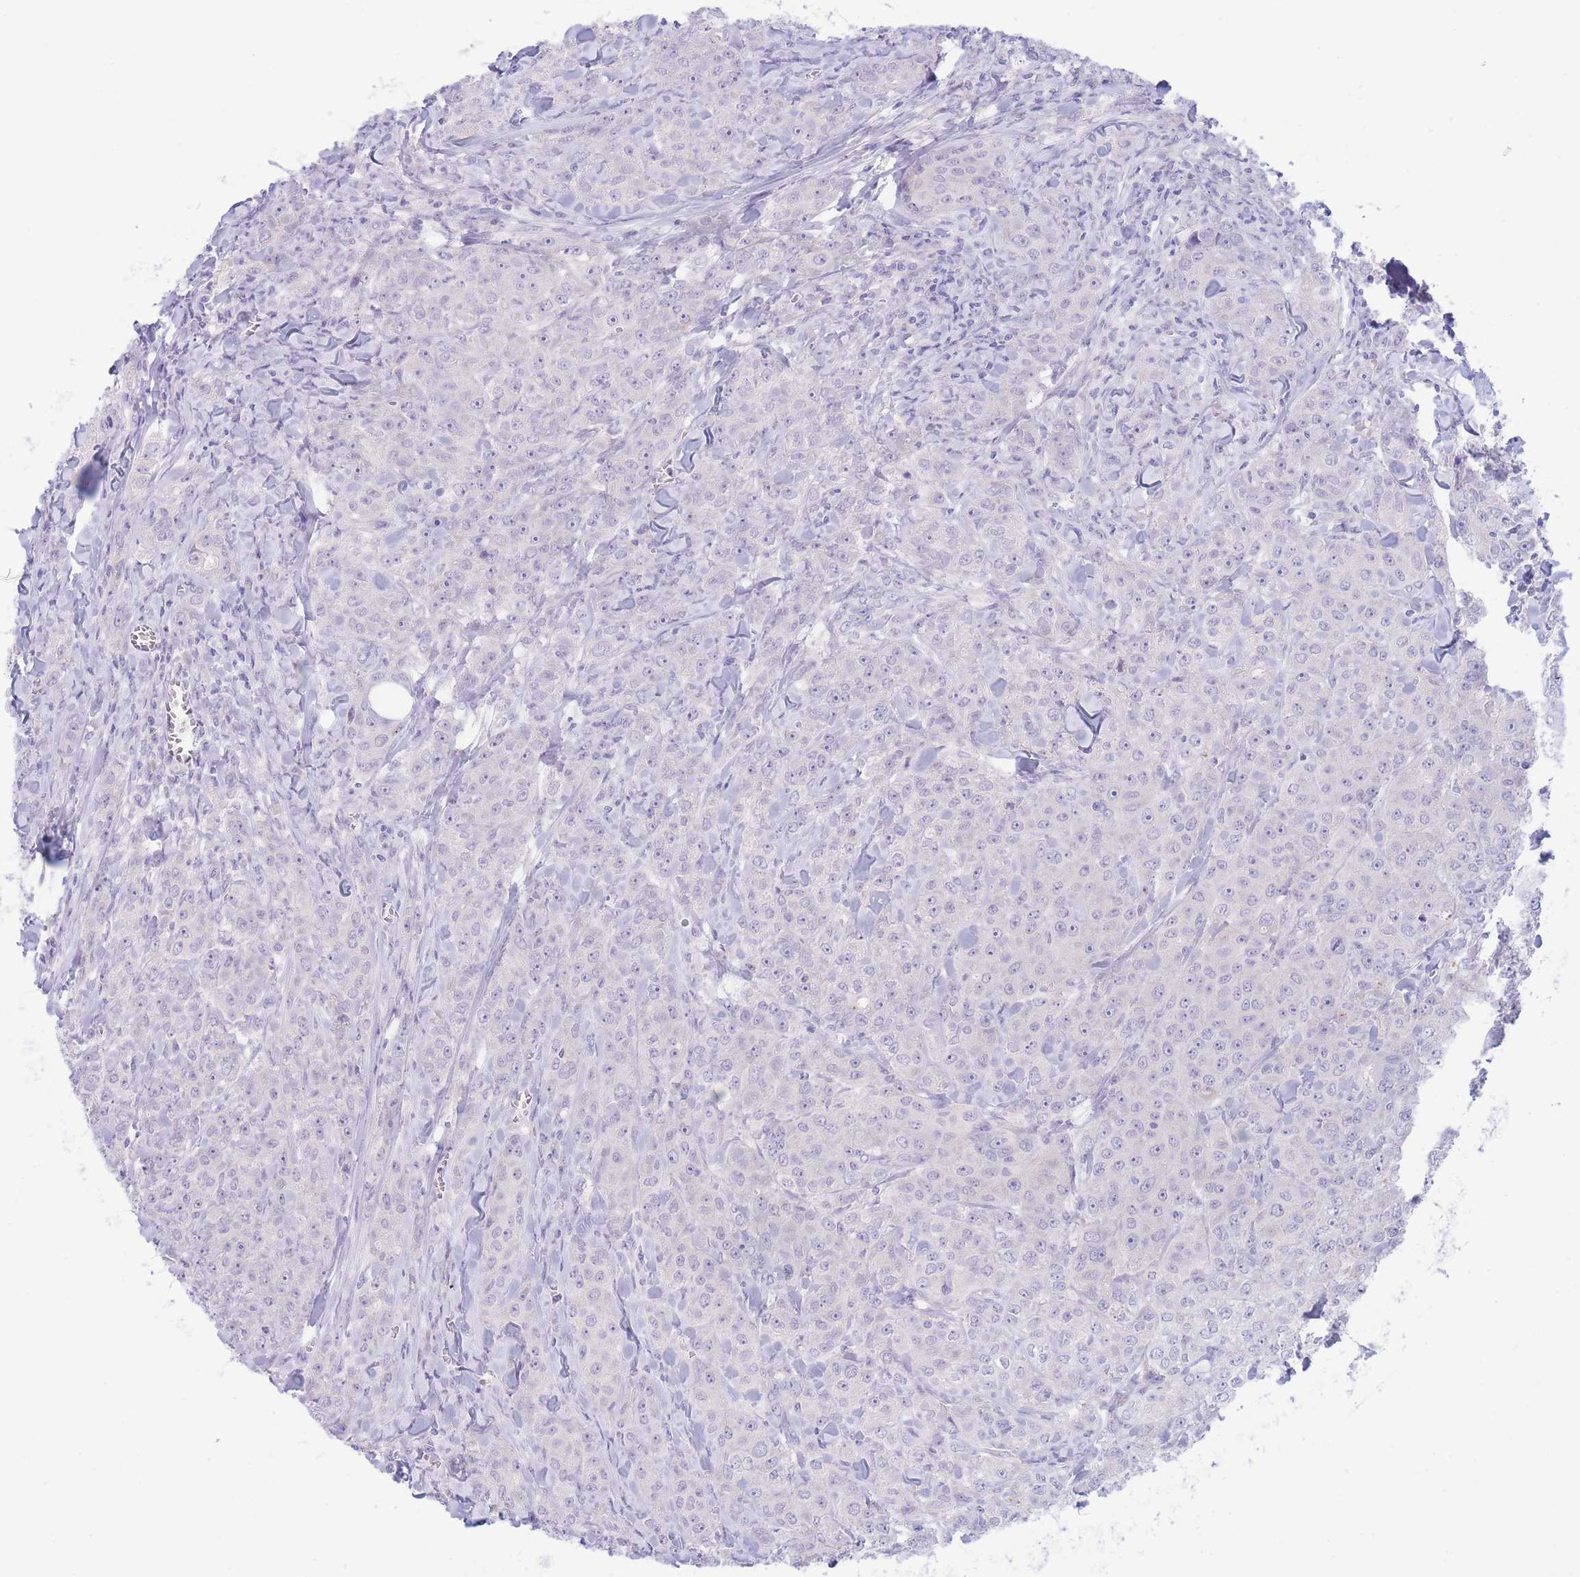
{"staining": {"intensity": "negative", "quantity": "none", "location": "none"}, "tissue": "breast cancer", "cell_type": "Tumor cells", "image_type": "cancer", "snomed": [{"axis": "morphology", "description": "Duct carcinoma"}, {"axis": "topography", "description": "Breast"}], "caption": "Immunohistochemistry (IHC) of human breast cancer displays no staining in tumor cells.", "gene": "PCDHB3", "patient": {"sex": "female", "age": 43}}